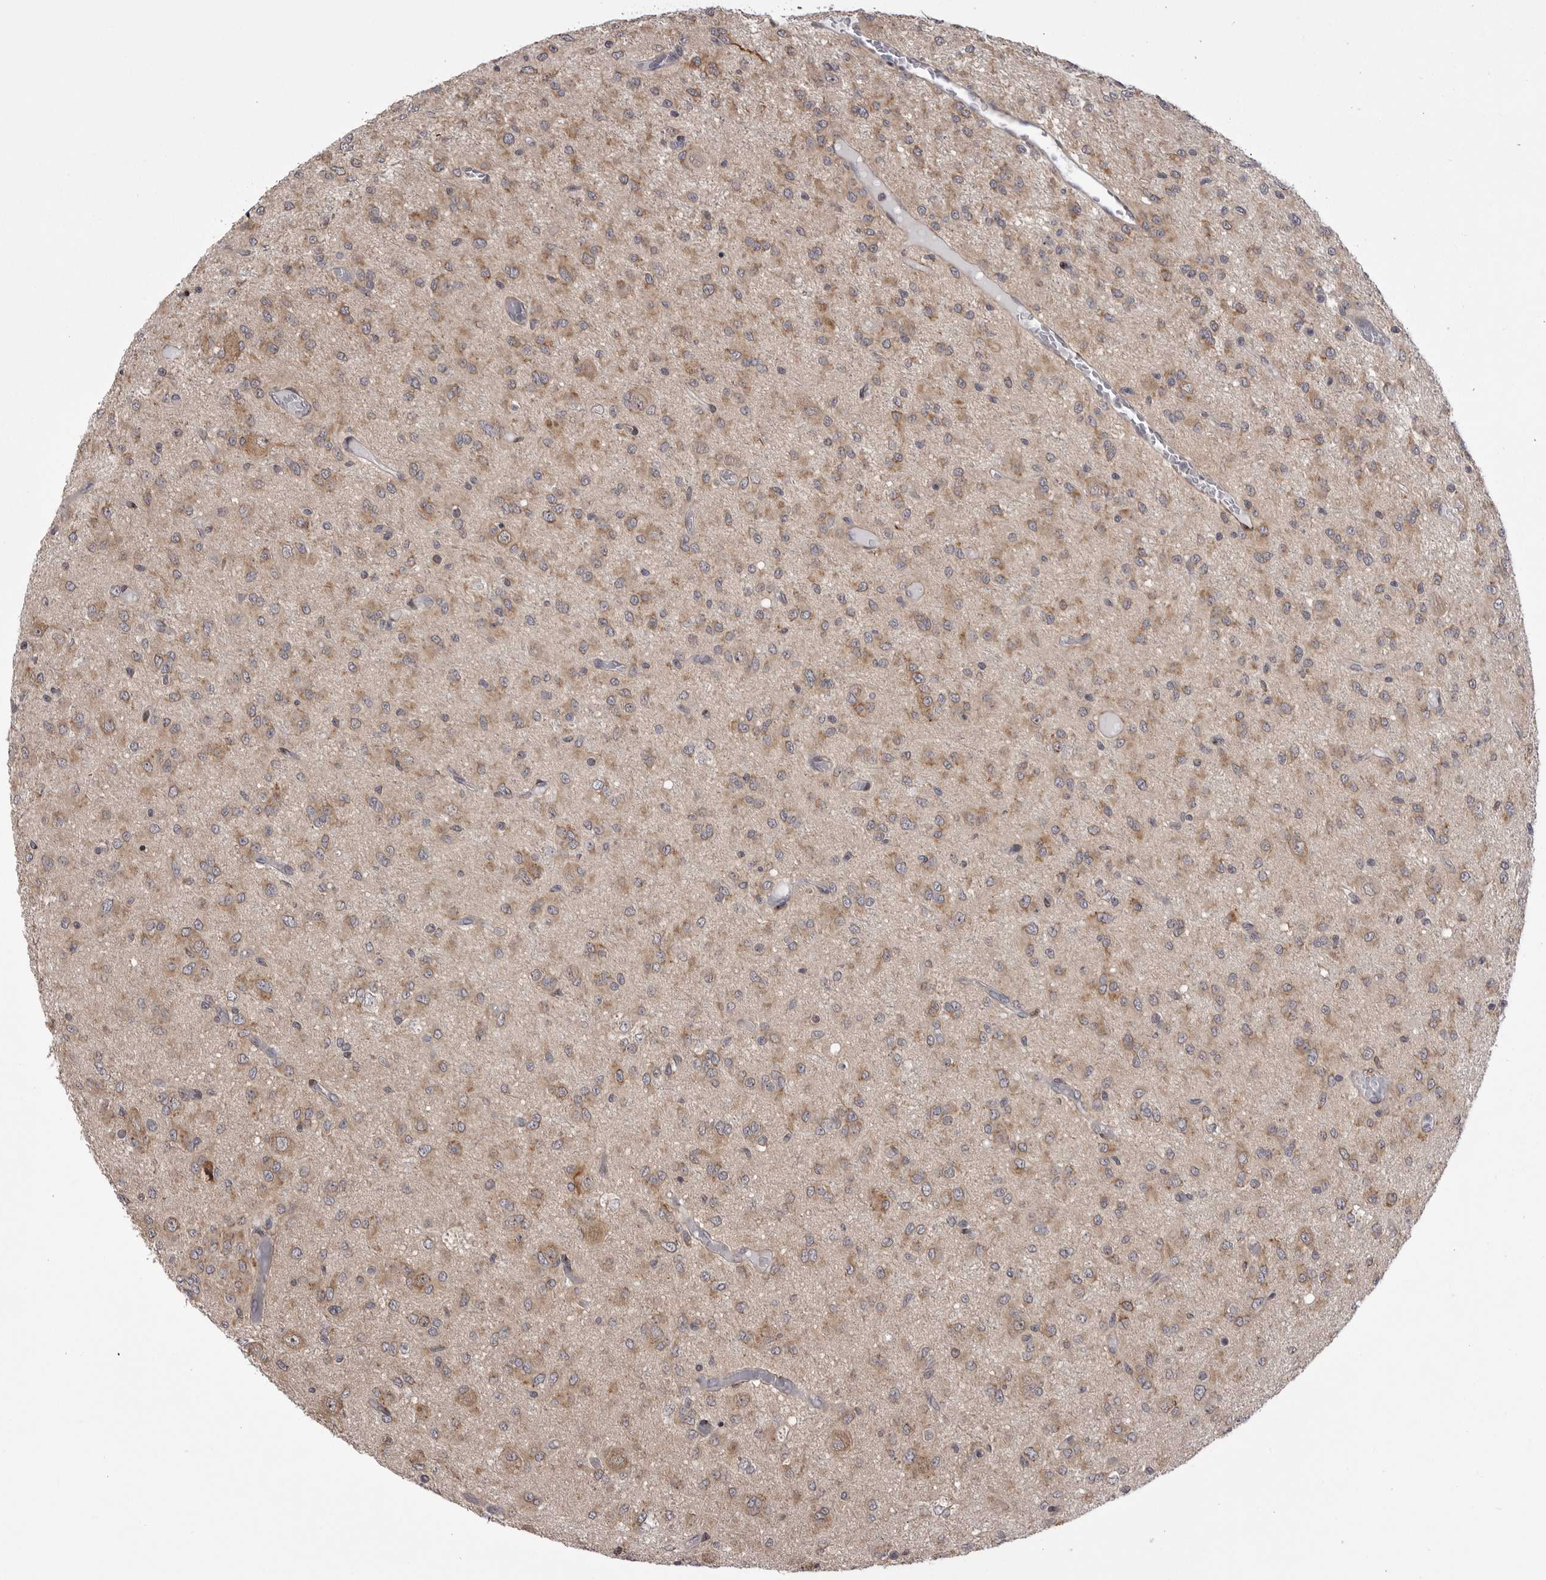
{"staining": {"intensity": "weak", "quantity": ">75%", "location": "cytoplasmic/membranous"}, "tissue": "glioma", "cell_type": "Tumor cells", "image_type": "cancer", "snomed": [{"axis": "morphology", "description": "Glioma, malignant, High grade"}, {"axis": "topography", "description": "Brain"}], "caption": "Malignant glioma (high-grade) stained with a brown dye demonstrates weak cytoplasmic/membranous positive expression in approximately >75% of tumor cells.", "gene": "PTK2B", "patient": {"sex": "female", "age": 59}}